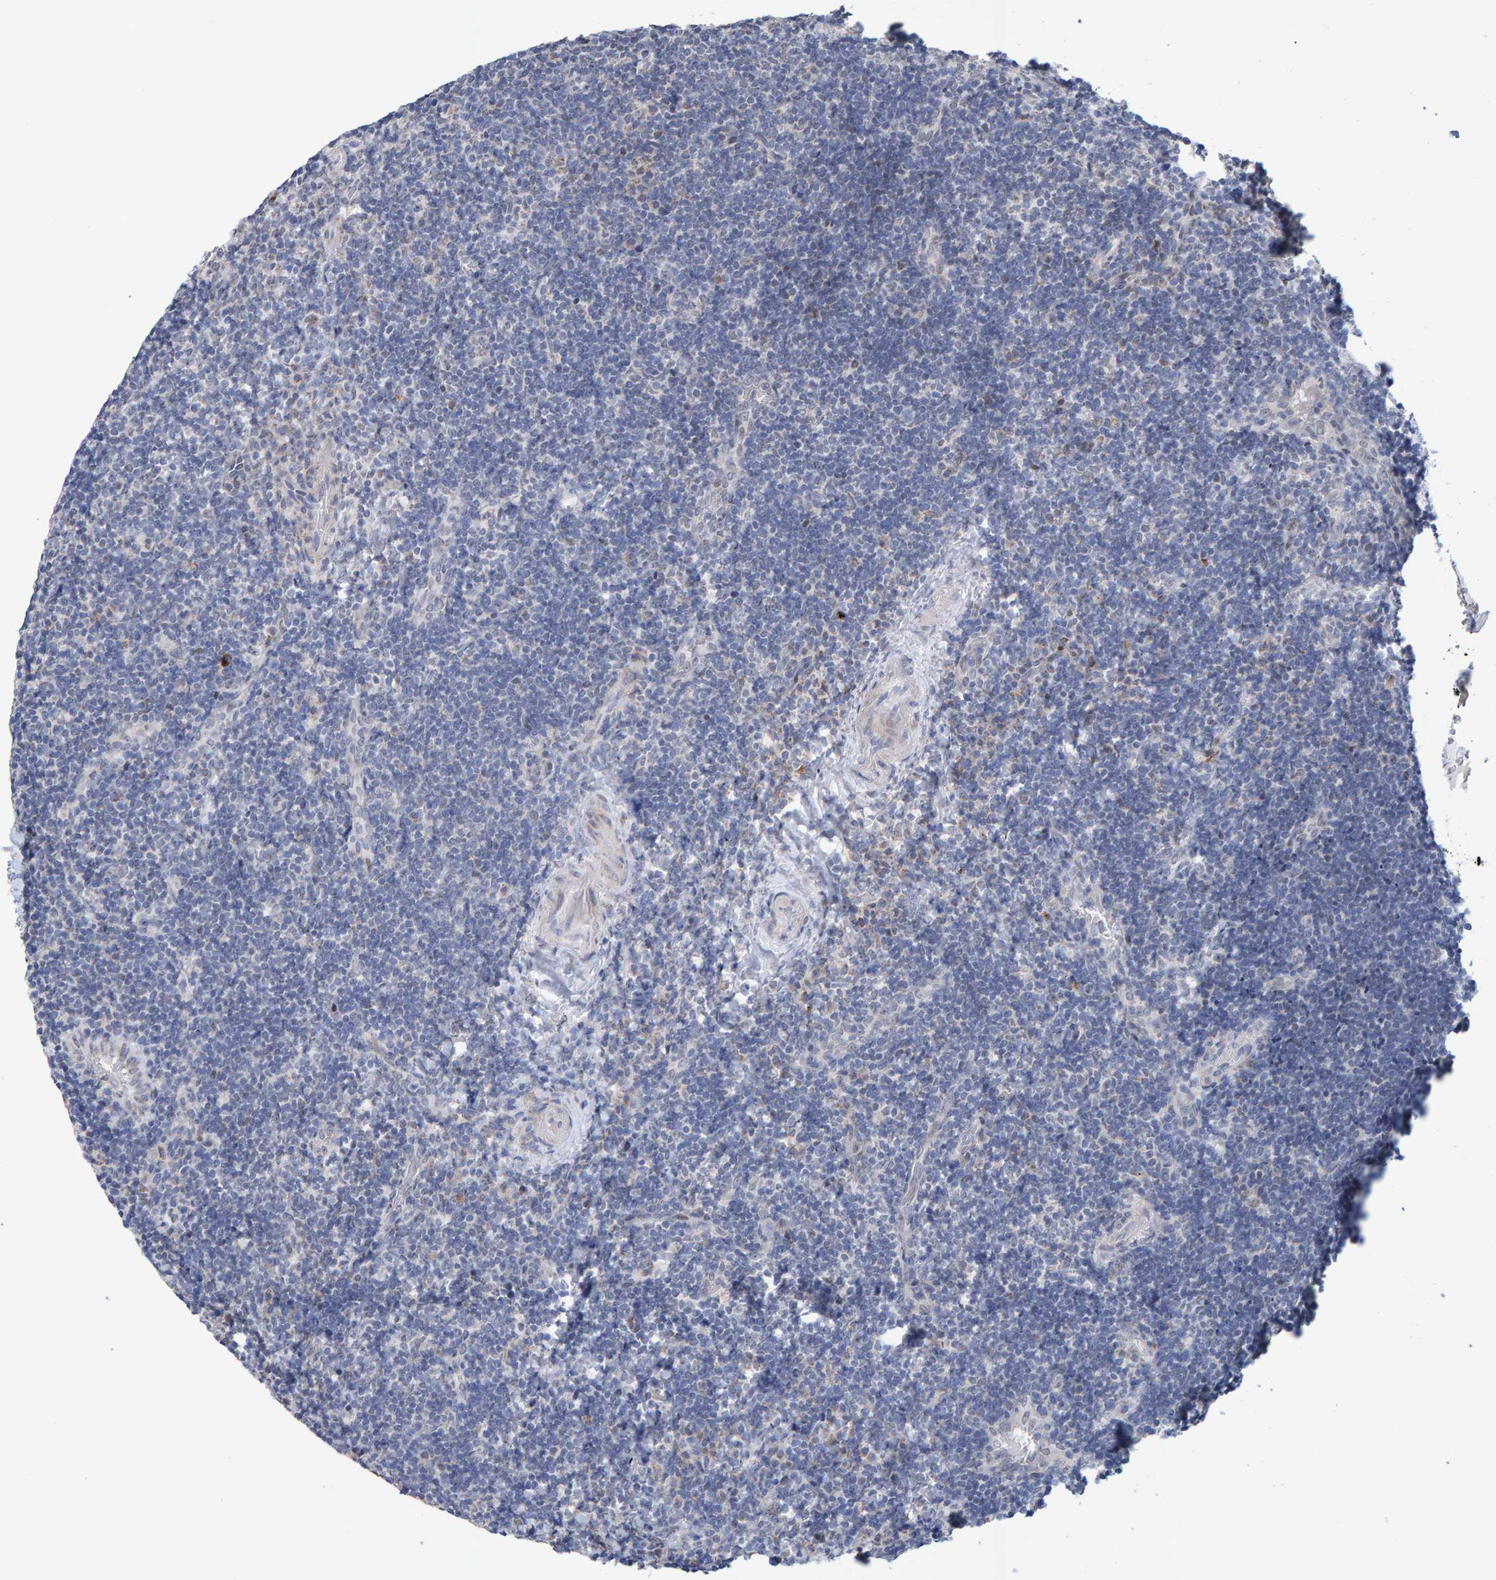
{"staining": {"intensity": "negative", "quantity": "none", "location": "none"}, "tissue": "lymphoma", "cell_type": "Tumor cells", "image_type": "cancer", "snomed": [{"axis": "morphology", "description": "Malignant lymphoma, non-Hodgkin's type, High grade"}, {"axis": "topography", "description": "Tonsil"}], "caption": "An immunohistochemistry histopathology image of malignant lymphoma, non-Hodgkin's type (high-grade) is shown. There is no staining in tumor cells of malignant lymphoma, non-Hodgkin's type (high-grade).", "gene": "USP43", "patient": {"sex": "female", "age": 36}}